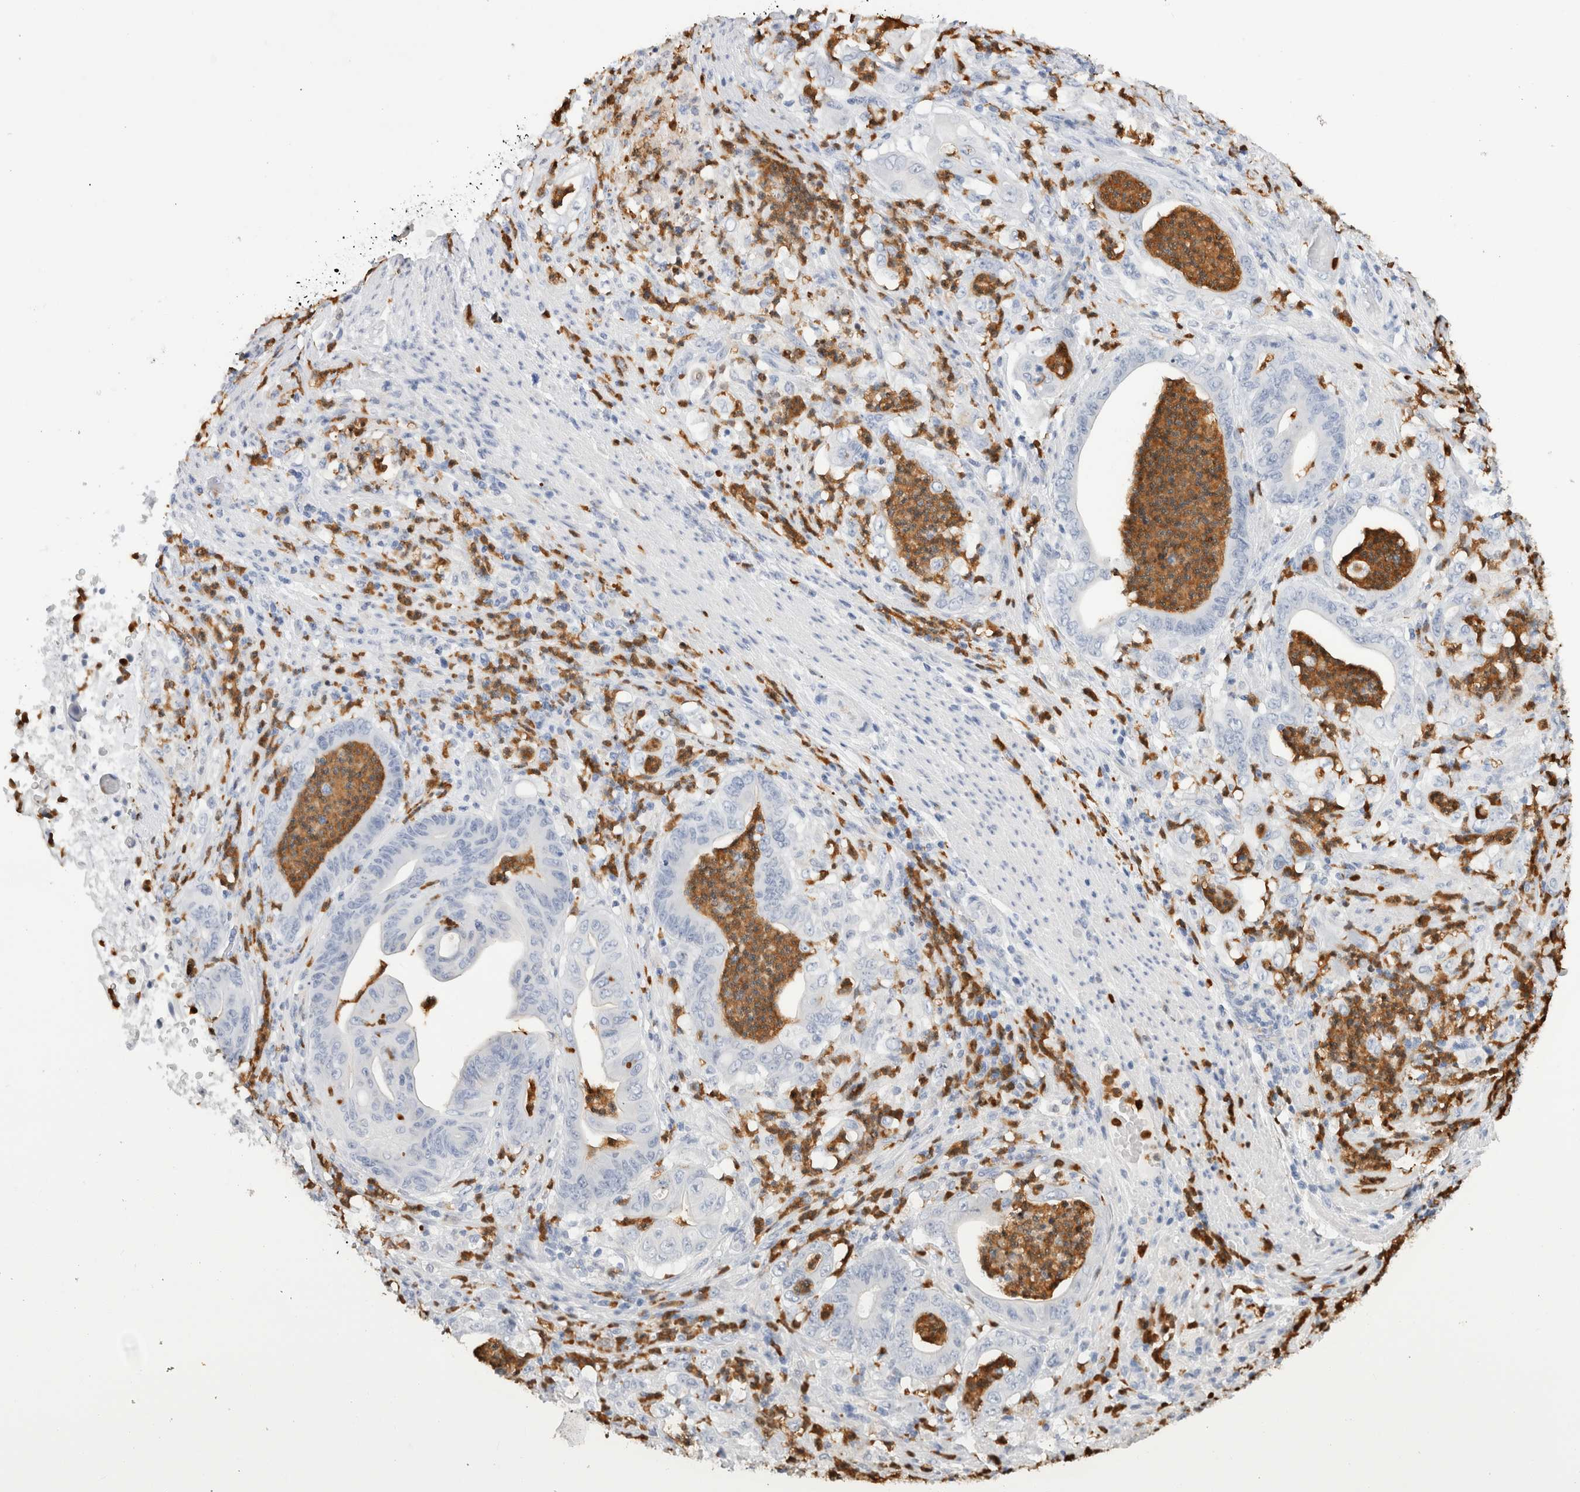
{"staining": {"intensity": "negative", "quantity": "none", "location": "none"}, "tissue": "stomach cancer", "cell_type": "Tumor cells", "image_type": "cancer", "snomed": [{"axis": "morphology", "description": "Adenocarcinoma, NOS"}, {"axis": "topography", "description": "Stomach"}], "caption": "Protein analysis of stomach cancer (adenocarcinoma) shows no significant expression in tumor cells. Brightfield microscopy of immunohistochemistry stained with DAB (3,3'-diaminobenzidine) (brown) and hematoxylin (blue), captured at high magnification.", "gene": "SLC10A5", "patient": {"sex": "female", "age": 73}}